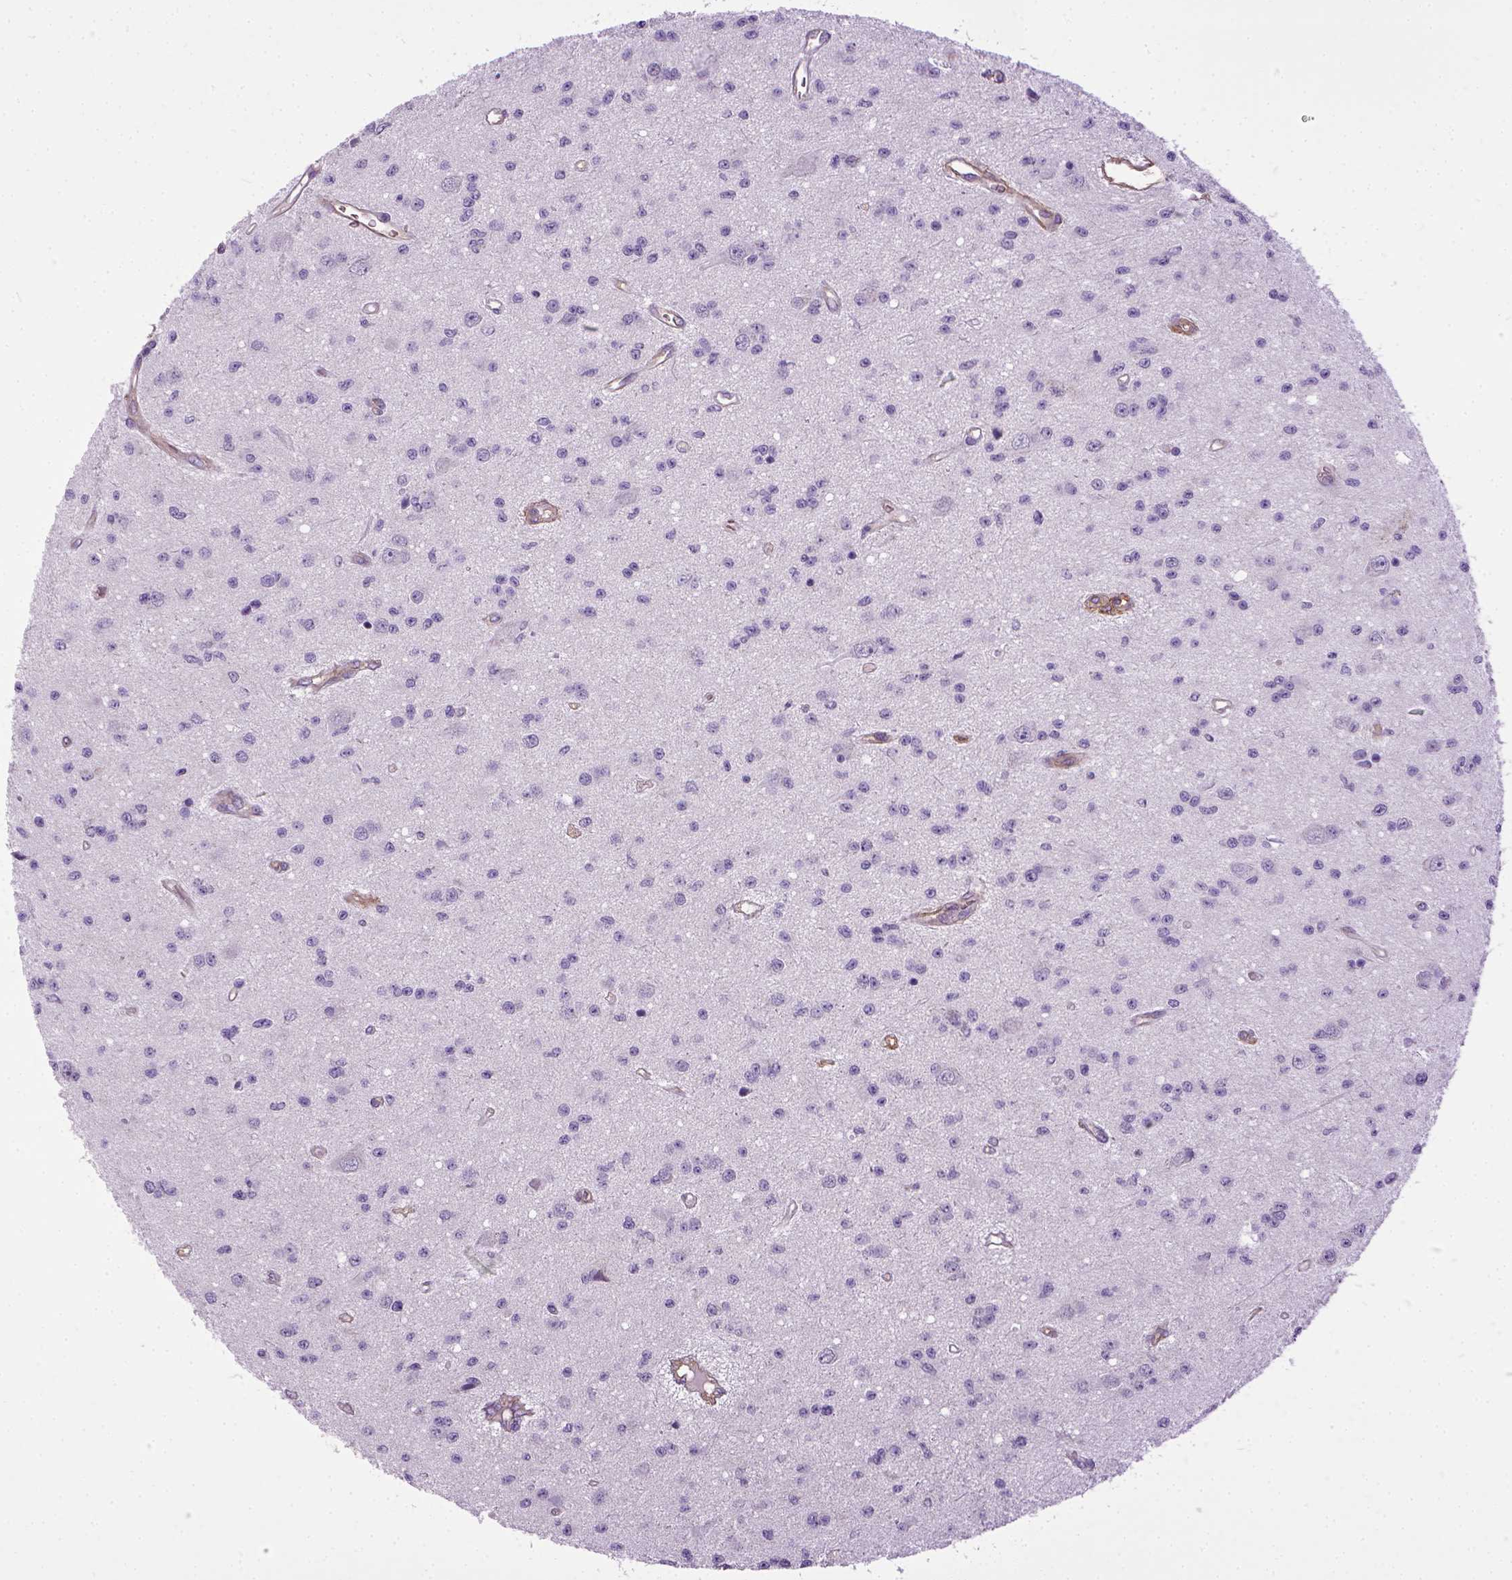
{"staining": {"intensity": "negative", "quantity": "none", "location": "none"}, "tissue": "glioma", "cell_type": "Tumor cells", "image_type": "cancer", "snomed": [{"axis": "morphology", "description": "Glioma, malignant, Low grade"}, {"axis": "topography", "description": "Brain"}], "caption": "Human glioma stained for a protein using IHC demonstrates no staining in tumor cells.", "gene": "ENG", "patient": {"sex": "female", "age": 45}}